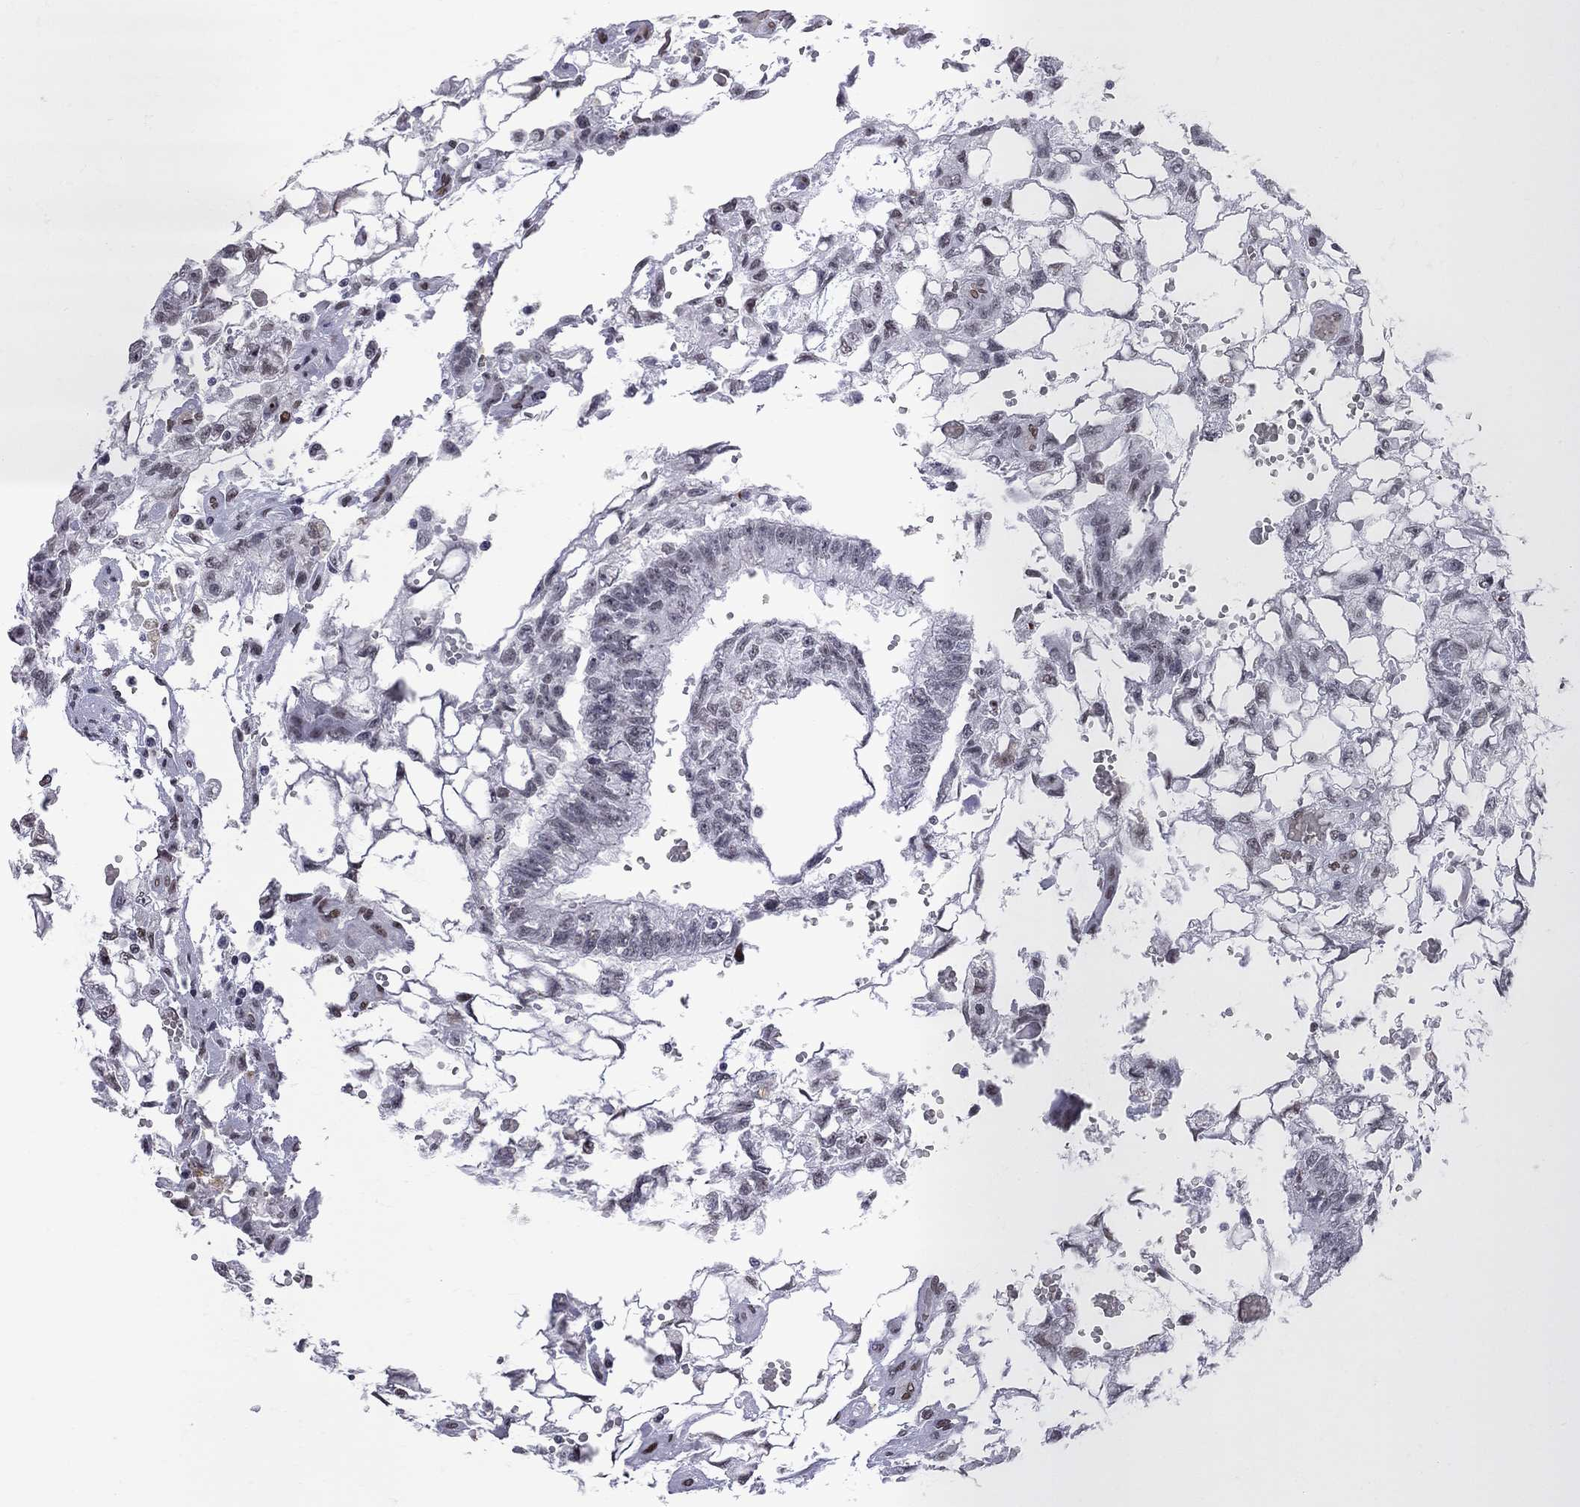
{"staining": {"intensity": "moderate", "quantity": "<25%", "location": "nuclear"}, "tissue": "testis cancer", "cell_type": "Tumor cells", "image_type": "cancer", "snomed": [{"axis": "morphology", "description": "Carcinoma, Embryonal, NOS"}, {"axis": "topography", "description": "Testis"}], "caption": "Protein expression analysis of testis embryonal carcinoma demonstrates moderate nuclear expression in about <25% of tumor cells.", "gene": "ZBTB47", "patient": {"sex": "male", "age": 32}}